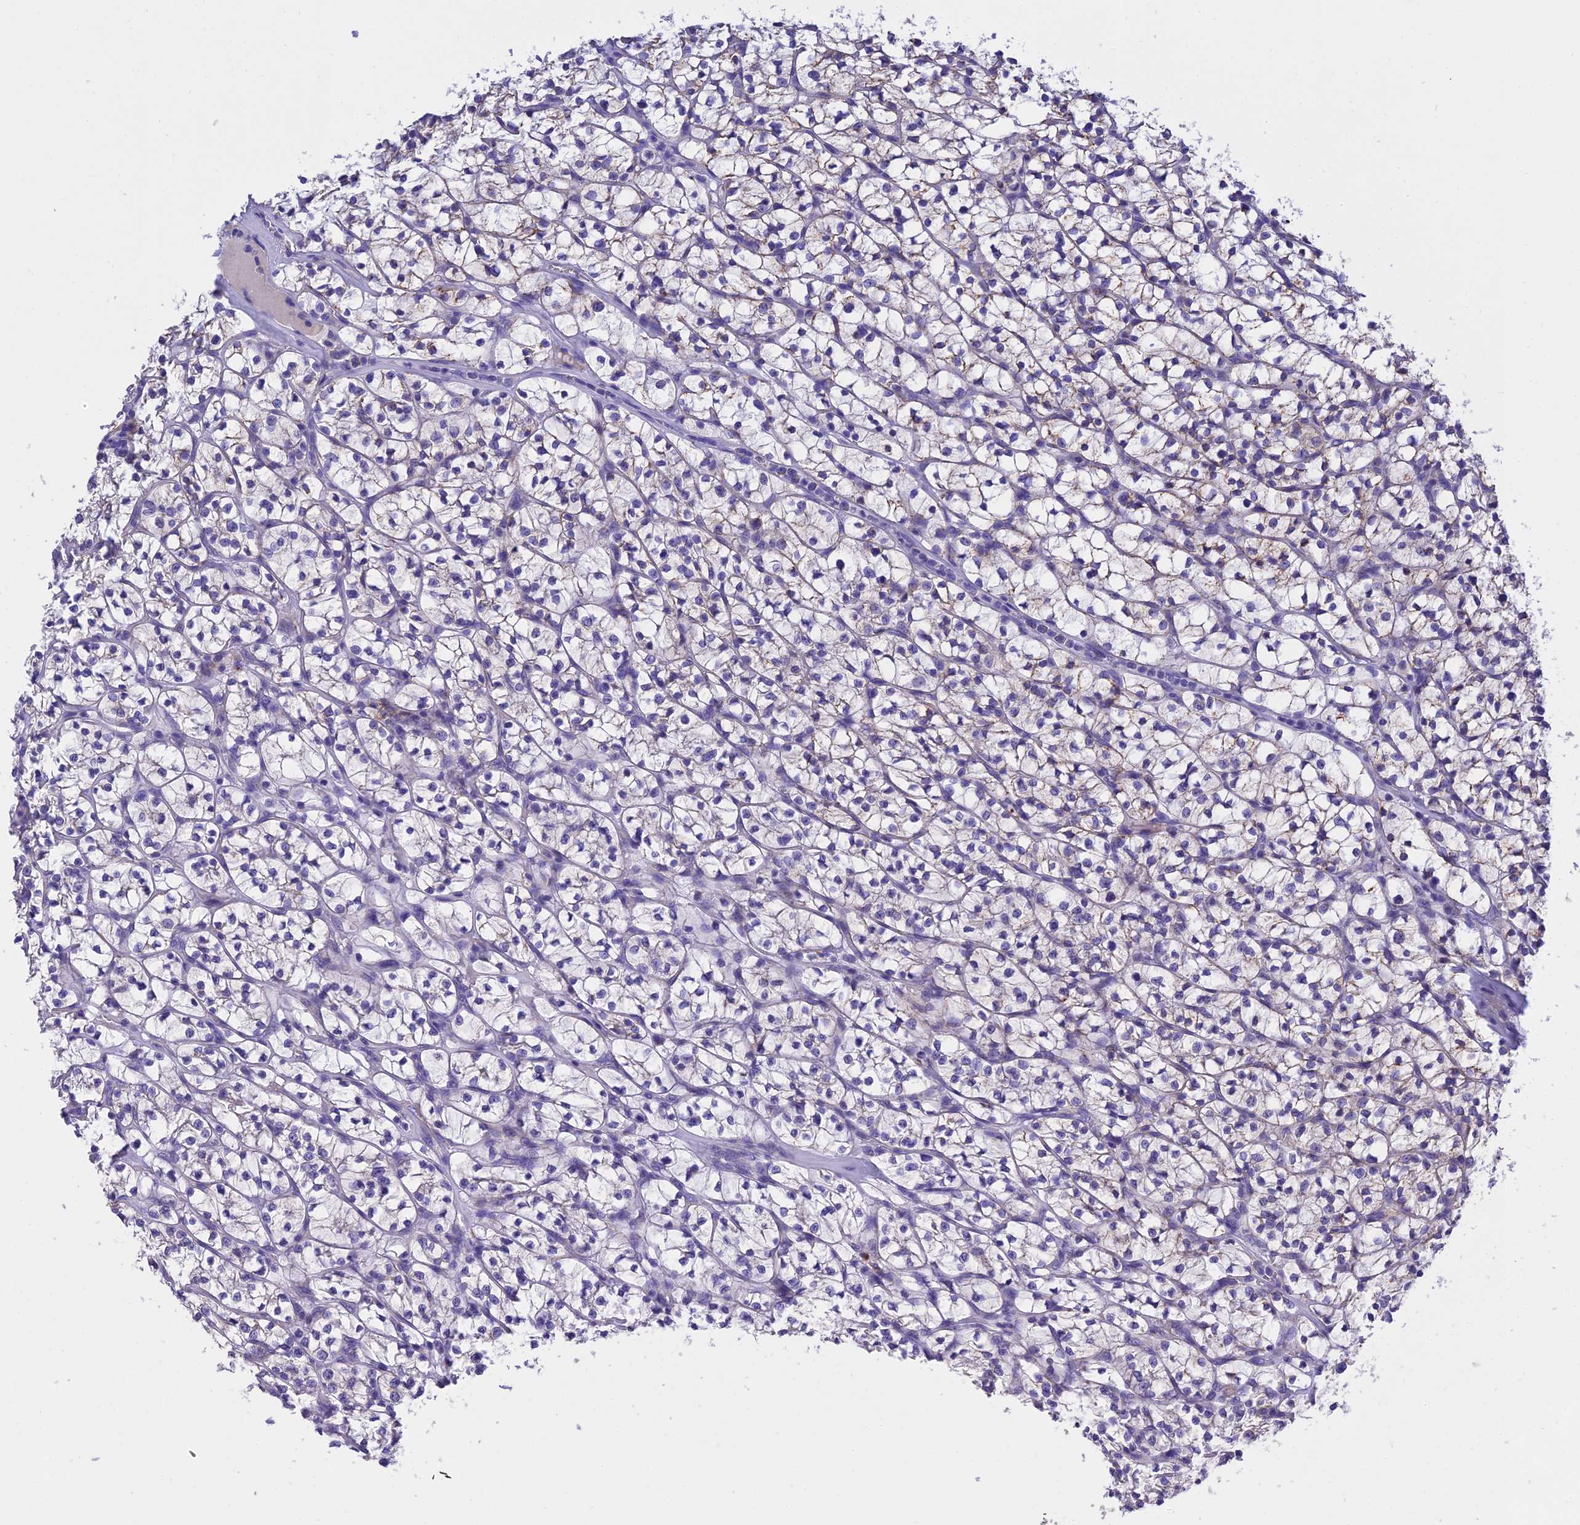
{"staining": {"intensity": "negative", "quantity": "none", "location": "none"}, "tissue": "renal cancer", "cell_type": "Tumor cells", "image_type": "cancer", "snomed": [{"axis": "morphology", "description": "Adenocarcinoma, NOS"}, {"axis": "topography", "description": "Kidney"}], "caption": "Histopathology image shows no significant protein staining in tumor cells of renal cancer (adenocarcinoma).", "gene": "MS4A5", "patient": {"sex": "female", "age": 64}}